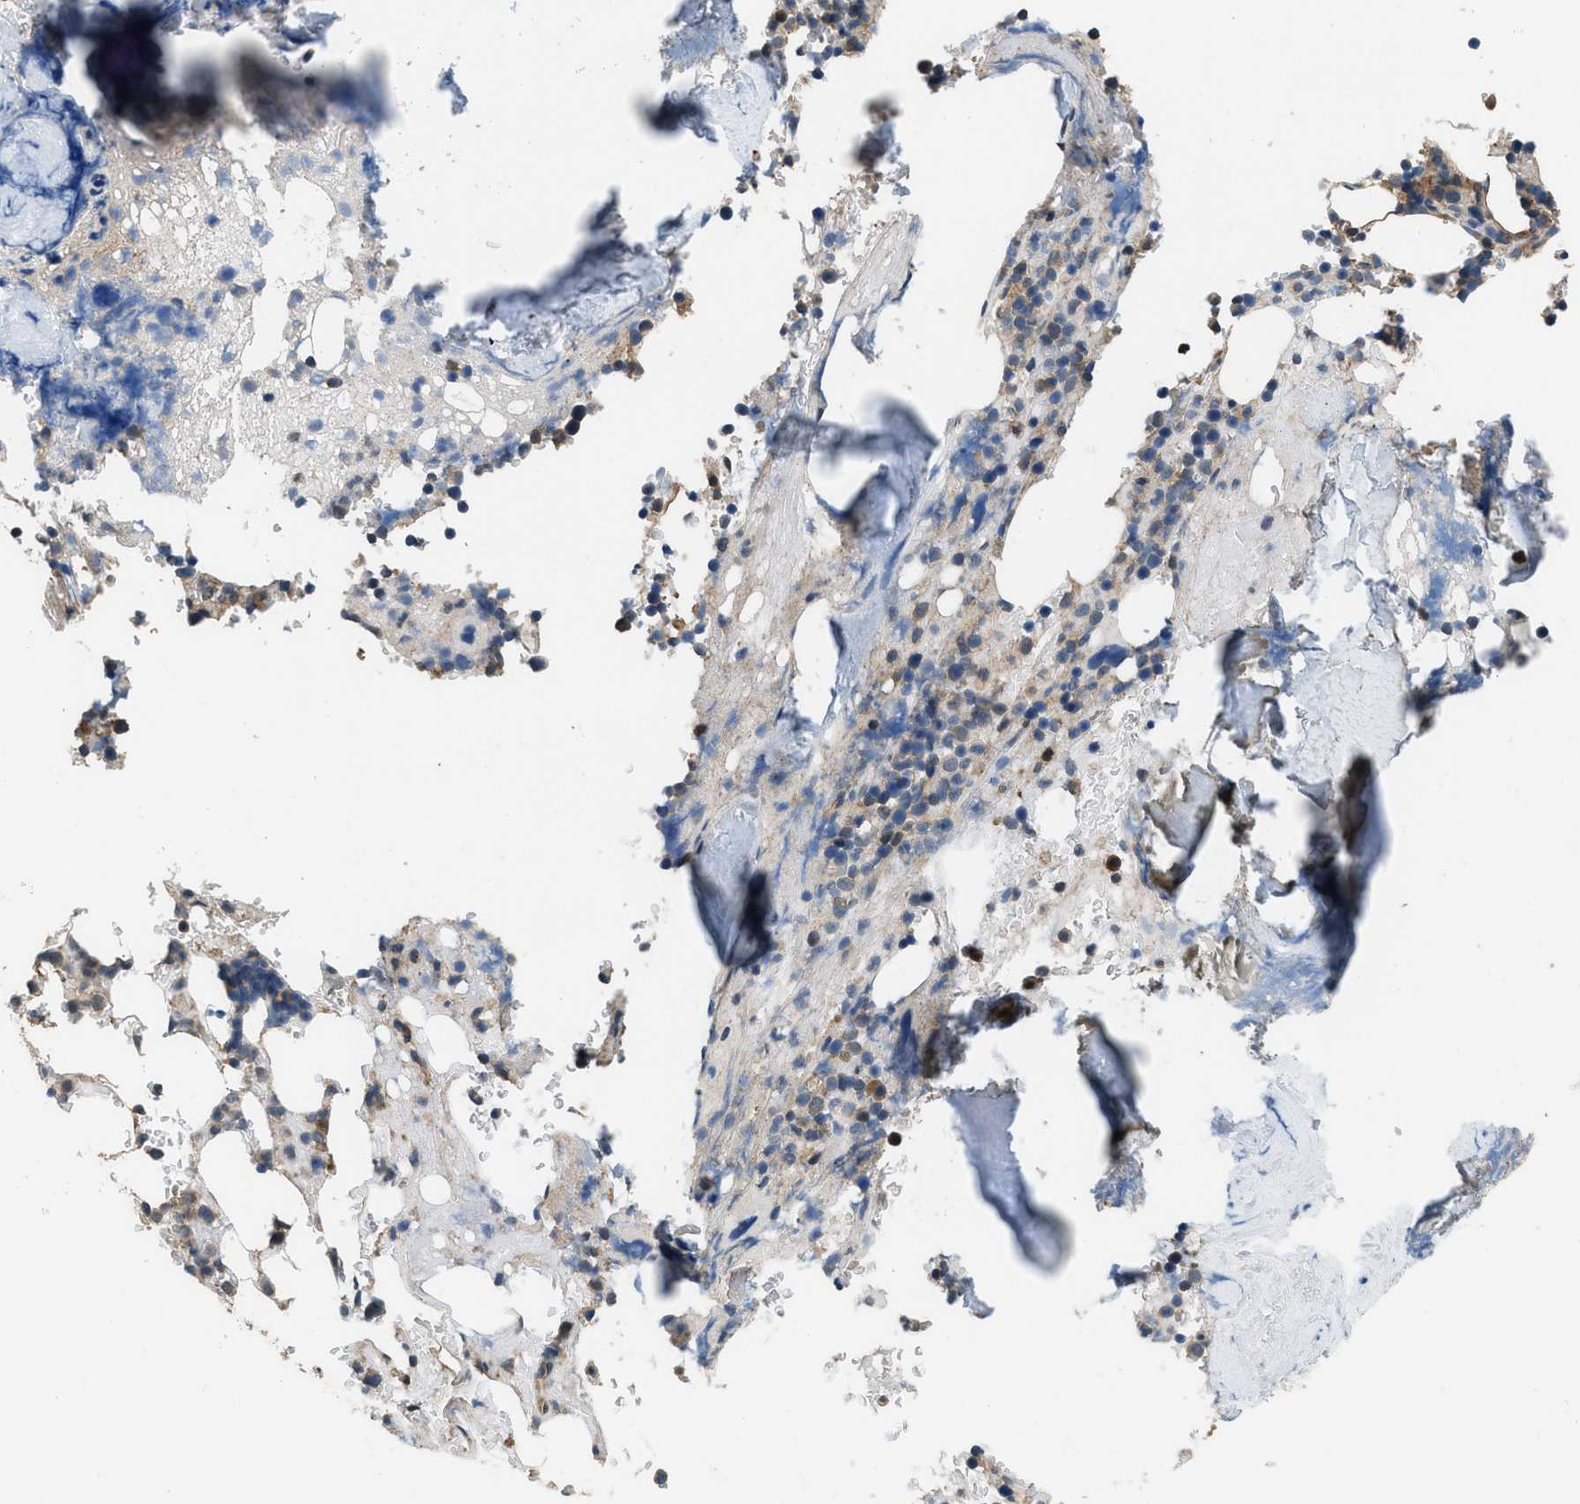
{"staining": {"intensity": "weak", "quantity": "<25%", "location": "cytoplasmic/membranous"}, "tissue": "bone marrow", "cell_type": "Hematopoietic cells", "image_type": "normal", "snomed": [{"axis": "morphology", "description": "Normal tissue, NOS"}, {"axis": "topography", "description": "Bone marrow"}], "caption": "The image exhibits no staining of hematopoietic cells in benign bone marrow.", "gene": "NAT1", "patient": {"sex": "female", "age": 73}}